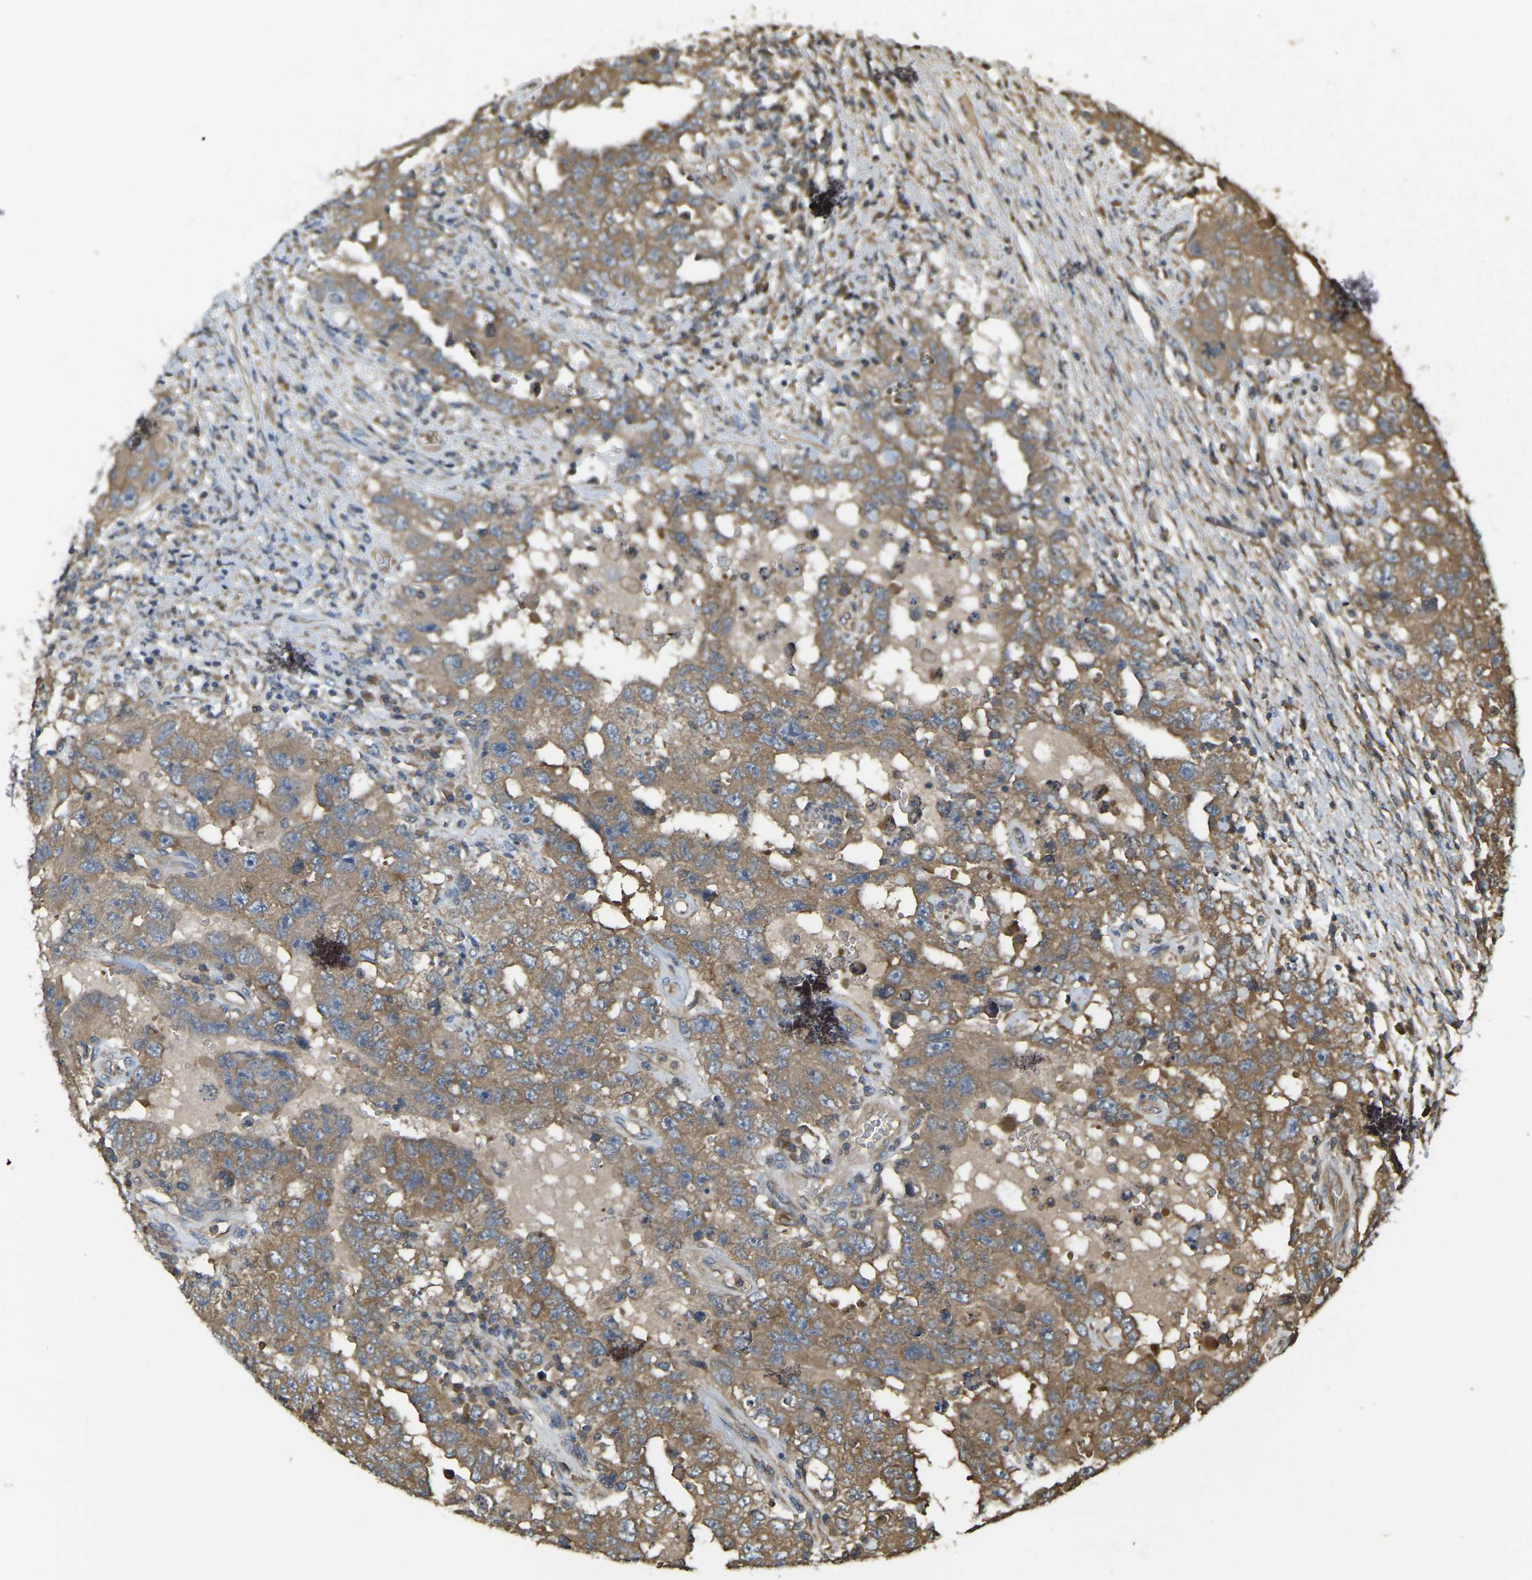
{"staining": {"intensity": "moderate", "quantity": ">75%", "location": "cytoplasmic/membranous"}, "tissue": "testis cancer", "cell_type": "Tumor cells", "image_type": "cancer", "snomed": [{"axis": "morphology", "description": "Carcinoma, Embryonal, NOS"}, {"axis": "topography", "description": "Testis"}], "caption": "Immunohistochemistry of testis cancer exhibits medium levels of moderate cytoplasmic/membranous staining in about >75% of tumor cells.", "gene": "AIMP1", "patient": {"sex": "male", "age": 26}}